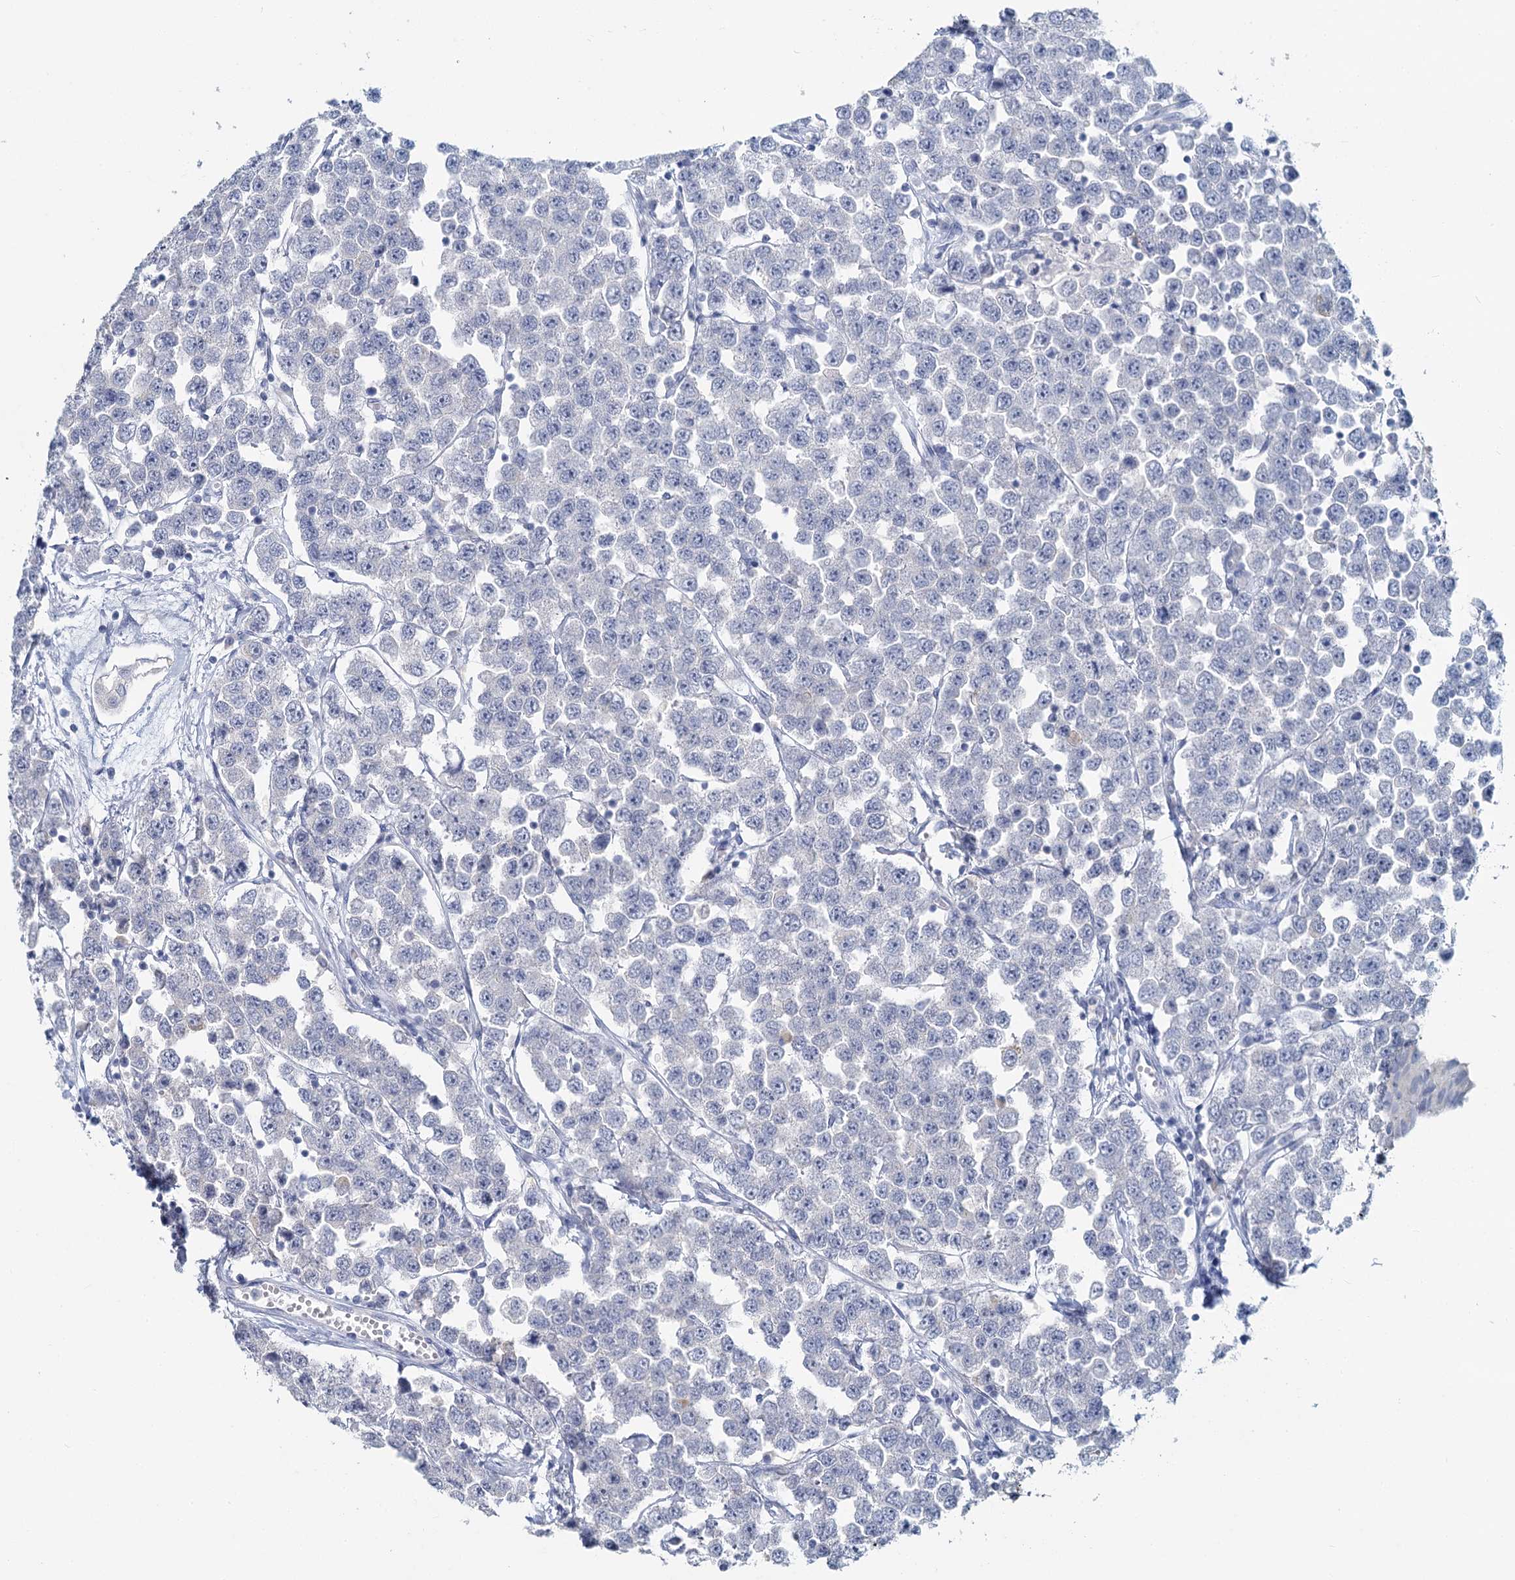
{"staining": {"intensity": "negative", "quantity": "none", "location": "none"}, "tissue": "testis cancer", "cell_type": "Tumor cells", "image_type": "cancer", "snomed": [{"axis": "morphology", "description": "Seminoma, NOS"}, {"axis": "topography", "description": "Testis"}], "caption": "There is no significant staining in tumor cells of testis cancer (seminoma).", "gene": "CHGA", "patient": {"sex": "male", "age": 28}}